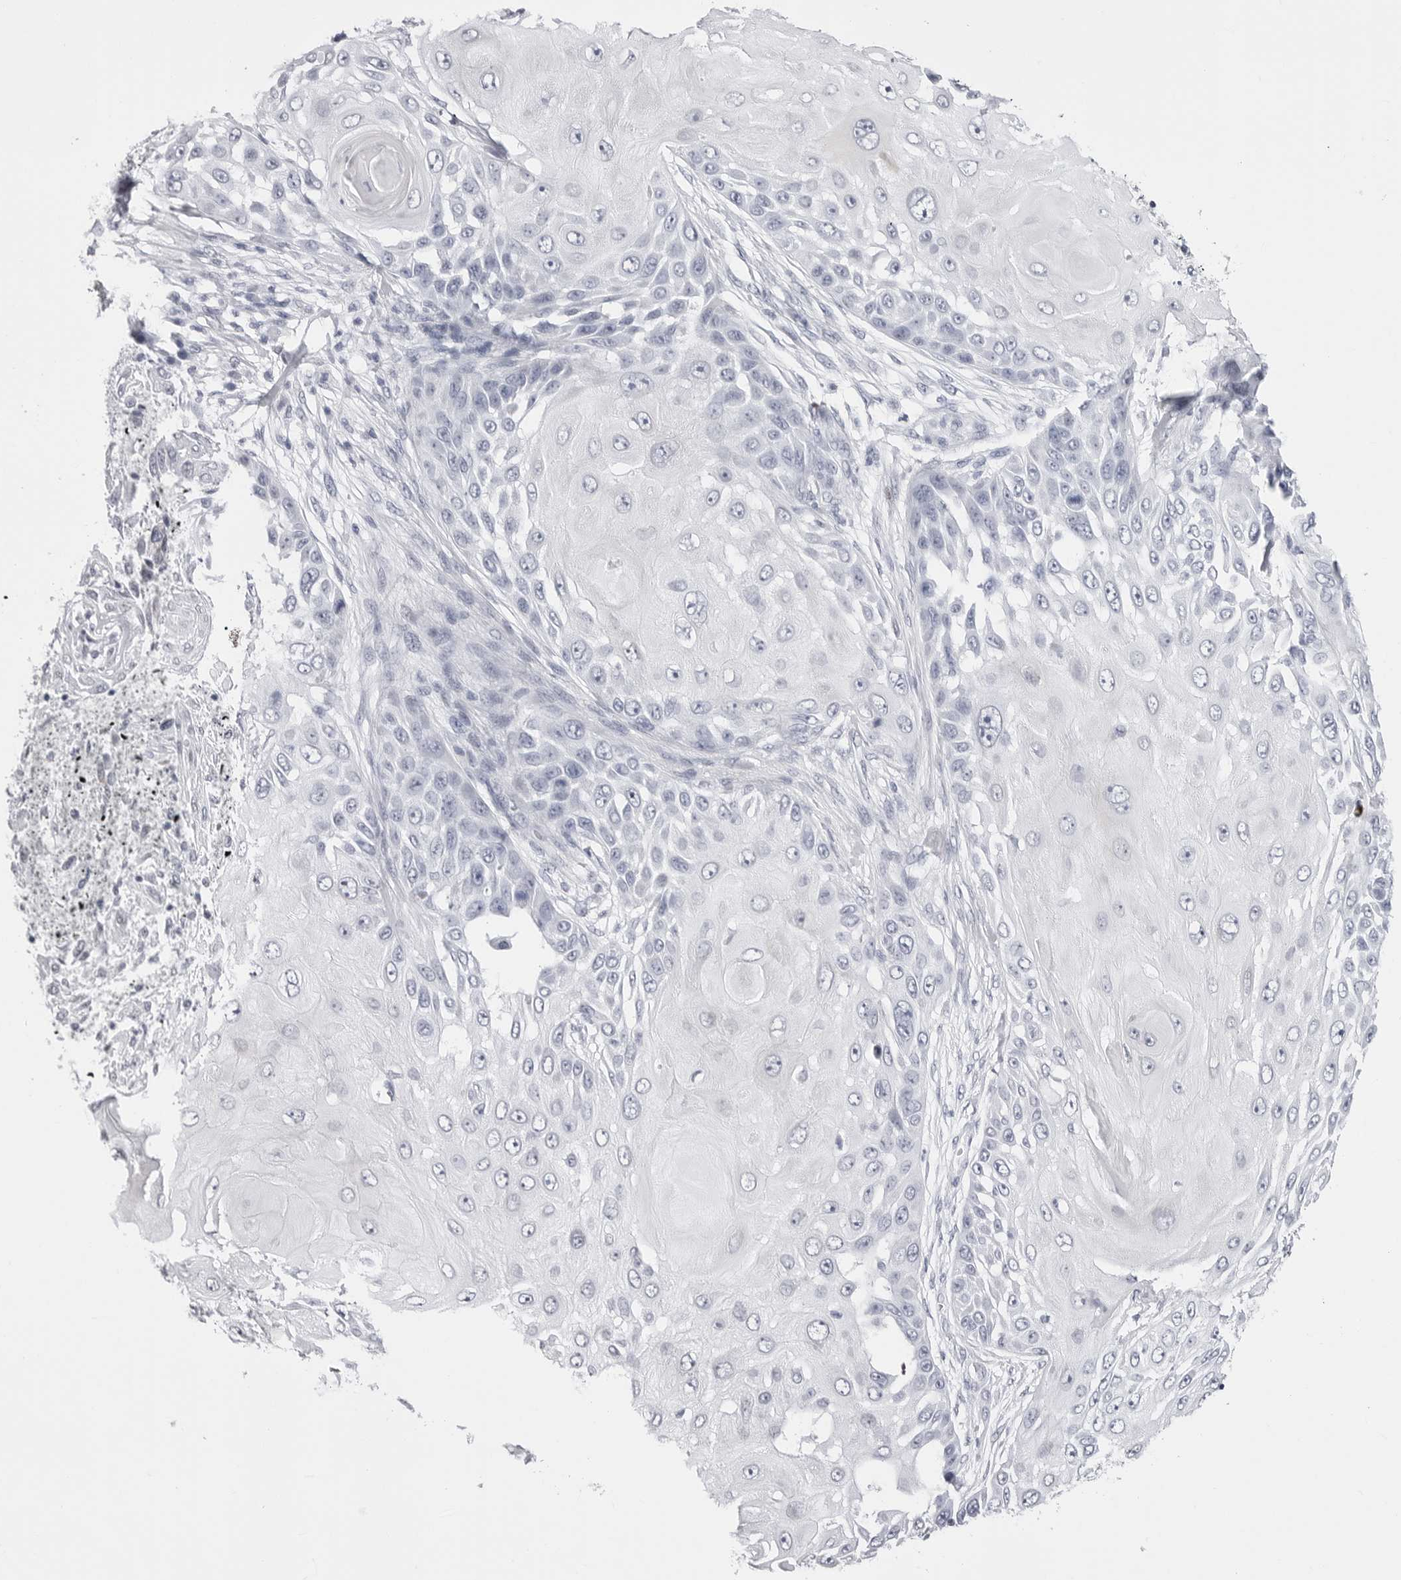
{"staining": {"intensity": "negative", "quantity": "none", "location": "none"}, "tissue": "skin cancer", "cell_type": "Tumor cells", "image_type": "cancer", "snomed": [{"axis": "morphology", "description": "Squamous cell carcinoma, NOS"}, {"axis": "topography", "description": "Skin"}], "caption": "Immunohistochemistry of skin cancer (squamous cell carcinoma) reveals no positivity in tumor cells.", "gene": "TSSK1B", "patient": {"sex": "female", "age": 44}}